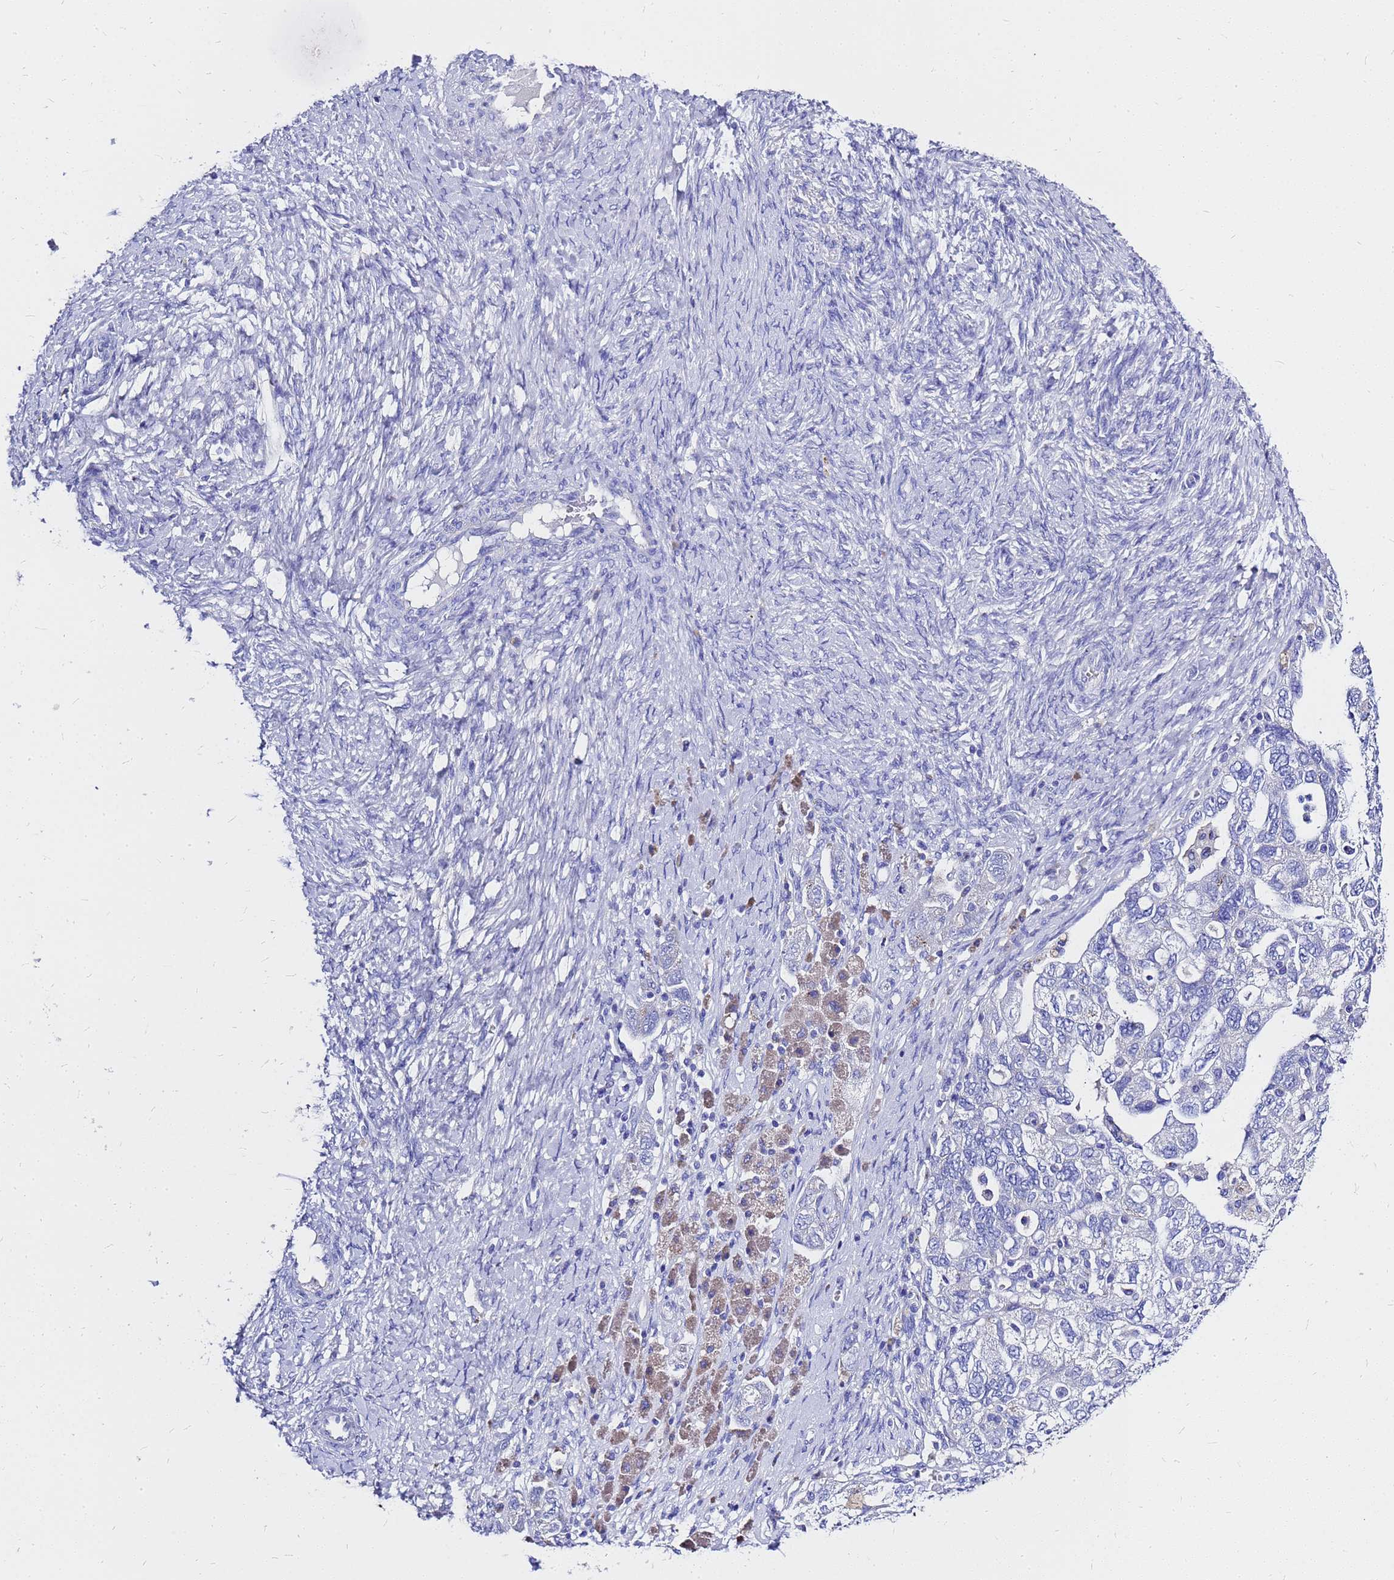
{"staining": {"intensity": "negative", "quantity": "none", "location": "none"}, "tissue": "ovarian cancer", "cell_type": "Tumor cells", "image_type": "cancer", "snomed": [{"axis": "morphology", "description": "Carcinoma, NOS"}, {"axis": "morphology", "description": "Cystadenocarcinoma, serous, NOS"}, {"axis": "topography", "description": "Ovary"}], "caption": "IHC micrograph of ovarian serous cystadenocarcinoma stained for a protein (brown), which exhibits no expression in tumor cells. (Stains: DAB (3,3'-diaminobenzidine) IHC with hematoxylin counter stain, Microscopy: brightfield microscopy at high magnification).", "gene": "OR52E2", "patient": {"sex": "female", "age": 69}}